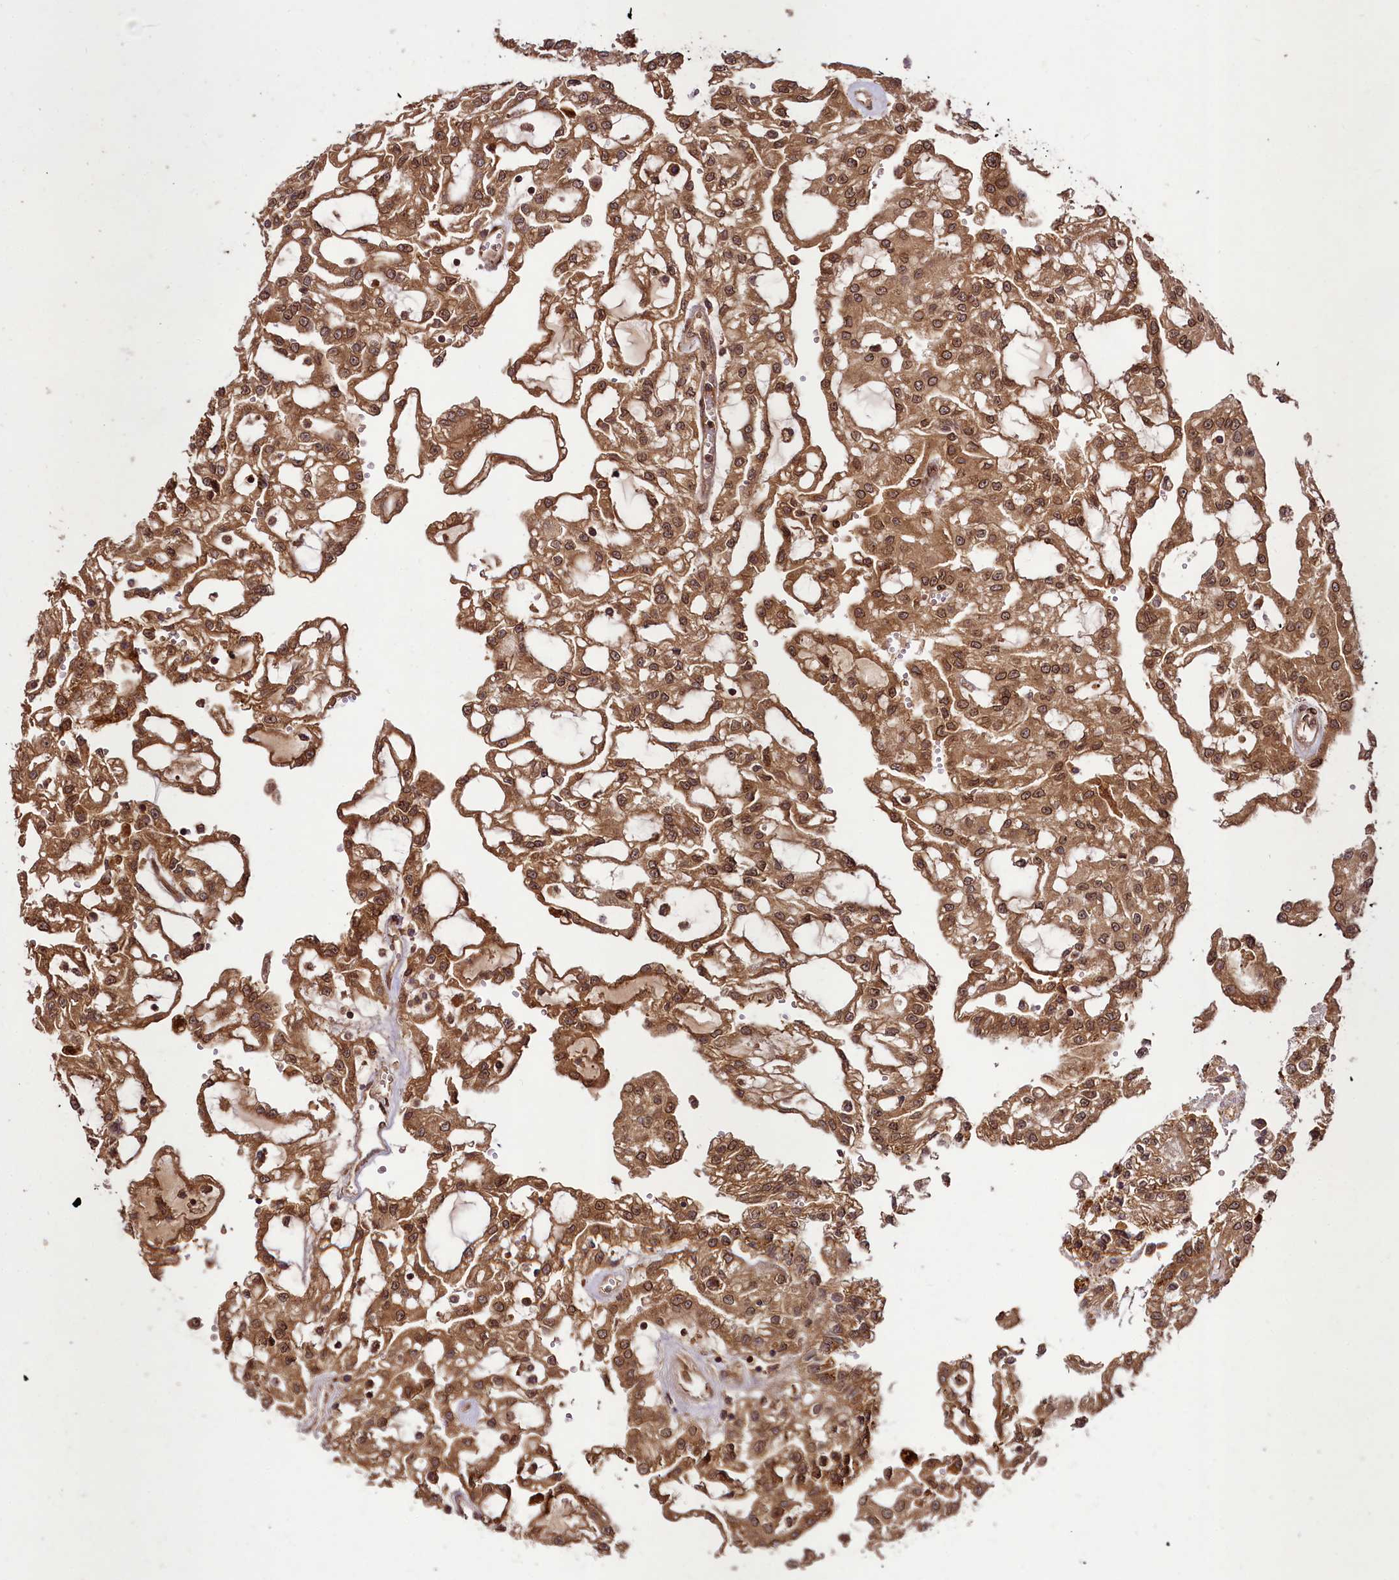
{"staining": {"intensity": "moderate", "quantity": ">75%", "location": "cytoplasmic/membranous,nuclear"}, "tissue": "renal cancer", "cell_type": "Tumor cells", "image_type": "cancer", "snomed": [{"axis": "morphology", "description": "Adenocarcinoma, NOS"}, {"axis": "topography", "description": "Kidney"}], "caption": "Renal cancer was stained to show a protein in brown. There is medium levels of moderate cytoplasmic/membranous and nuclear expression in about >75% of tumor cells. The staining is performed using DAB (3,3'-diaminobenzidine) brown chromogen to label protein expression. The nuclei are counter-stained blue using hematoxylin.", "gene": "DCP1B", "patient": {"sex": "male", "age": 63}}